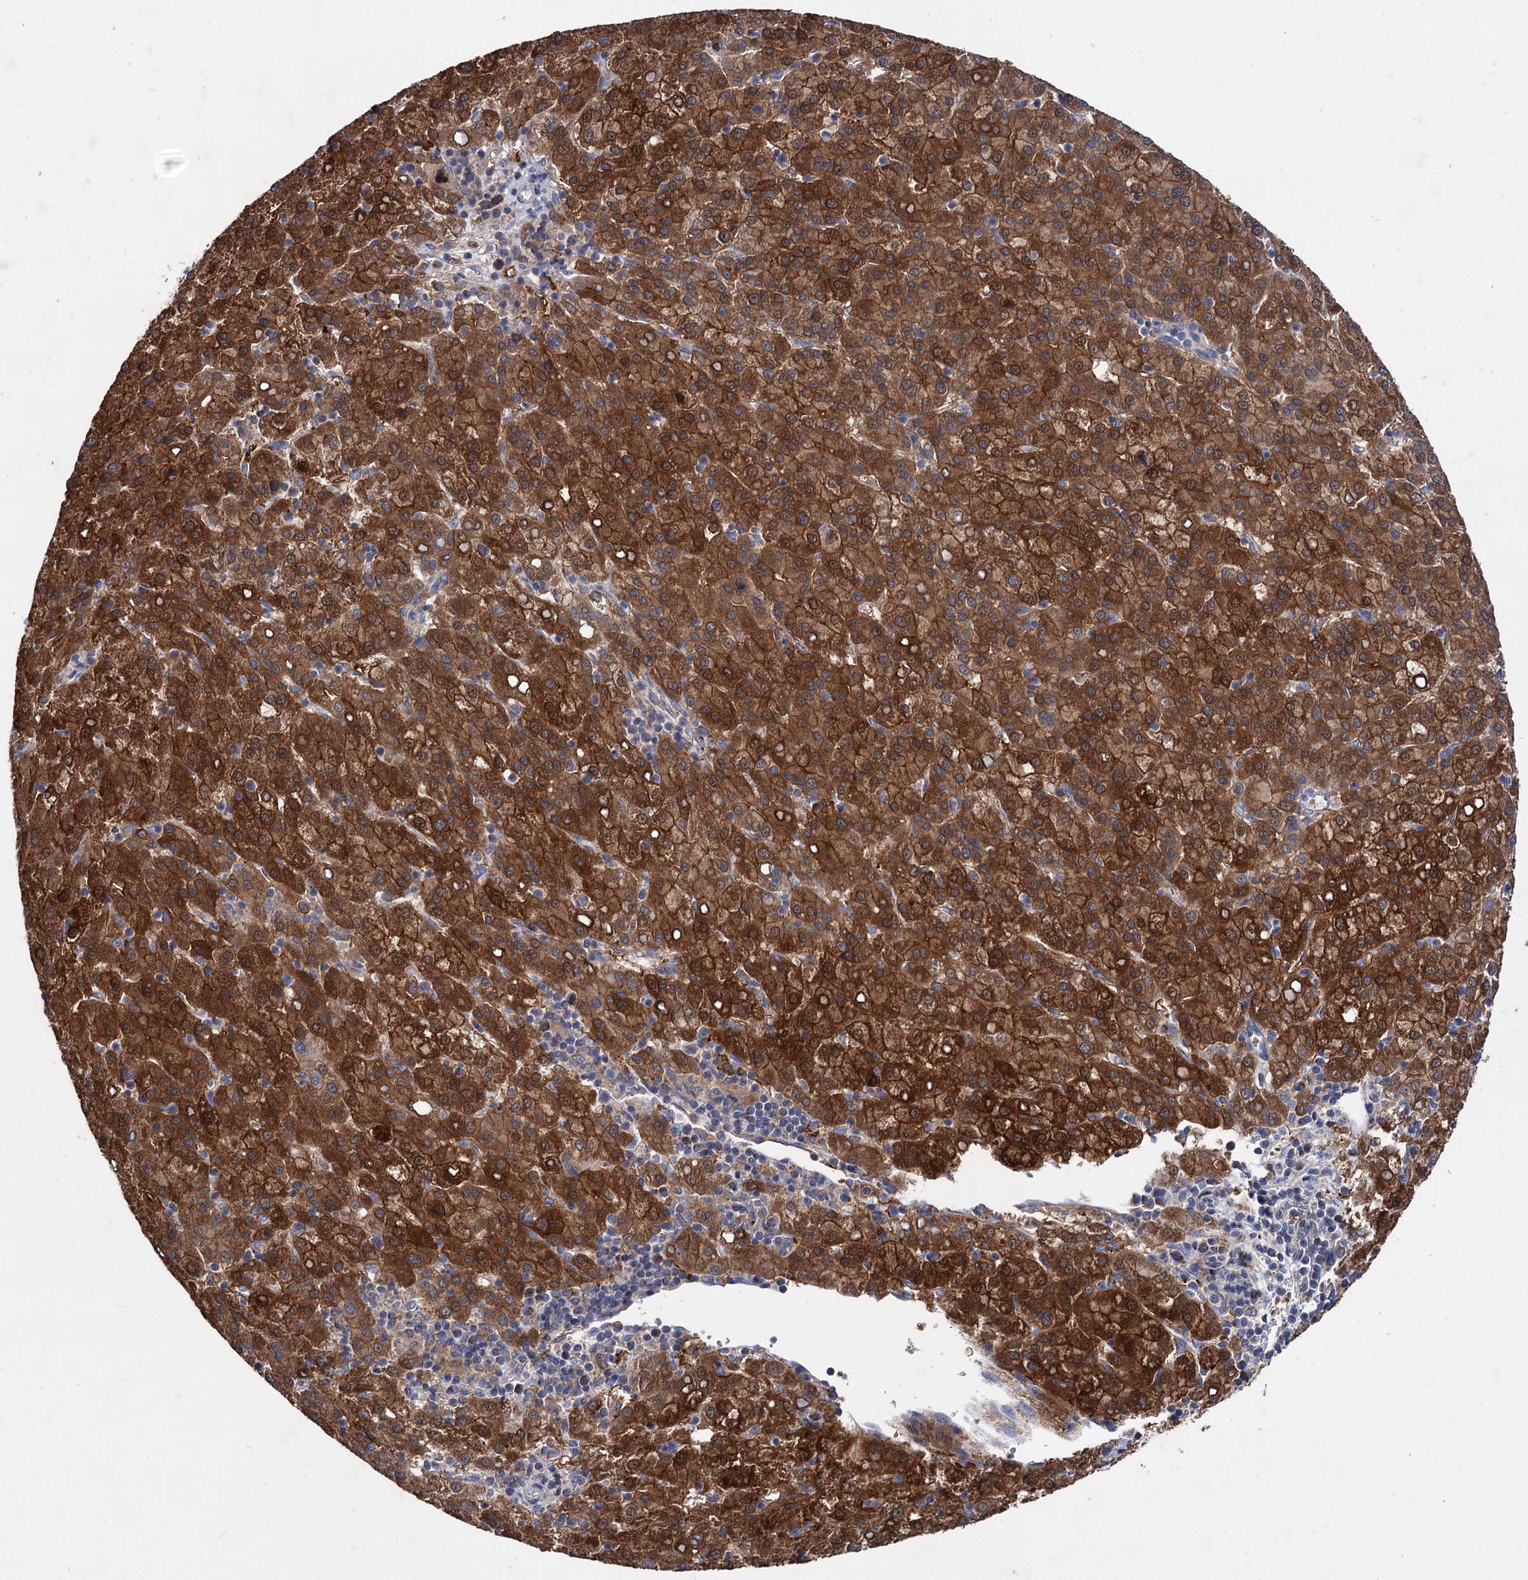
{"staining": {"intensity": "strong", "quantity": ">75%", "location": "cytoplasmic/membranous"}, "tissue": "liver cancer", "cell_type": "Tumor cells", "image_type": "cancer", "snomed": [{"axis": "morphology", "description": "Carcinoma, Hepatocellular, NOS"}, {"axis": "topography", "description": "Liver"}], "caption": "DAB immunohistochemical staining of hepatocellular carcinoma (liver) reveals strong cytoplasmic/membranous protein staining in about >75% of tumor cells.", "gene": "CLPB", "patient": {"sex": "female", "age": 58}}